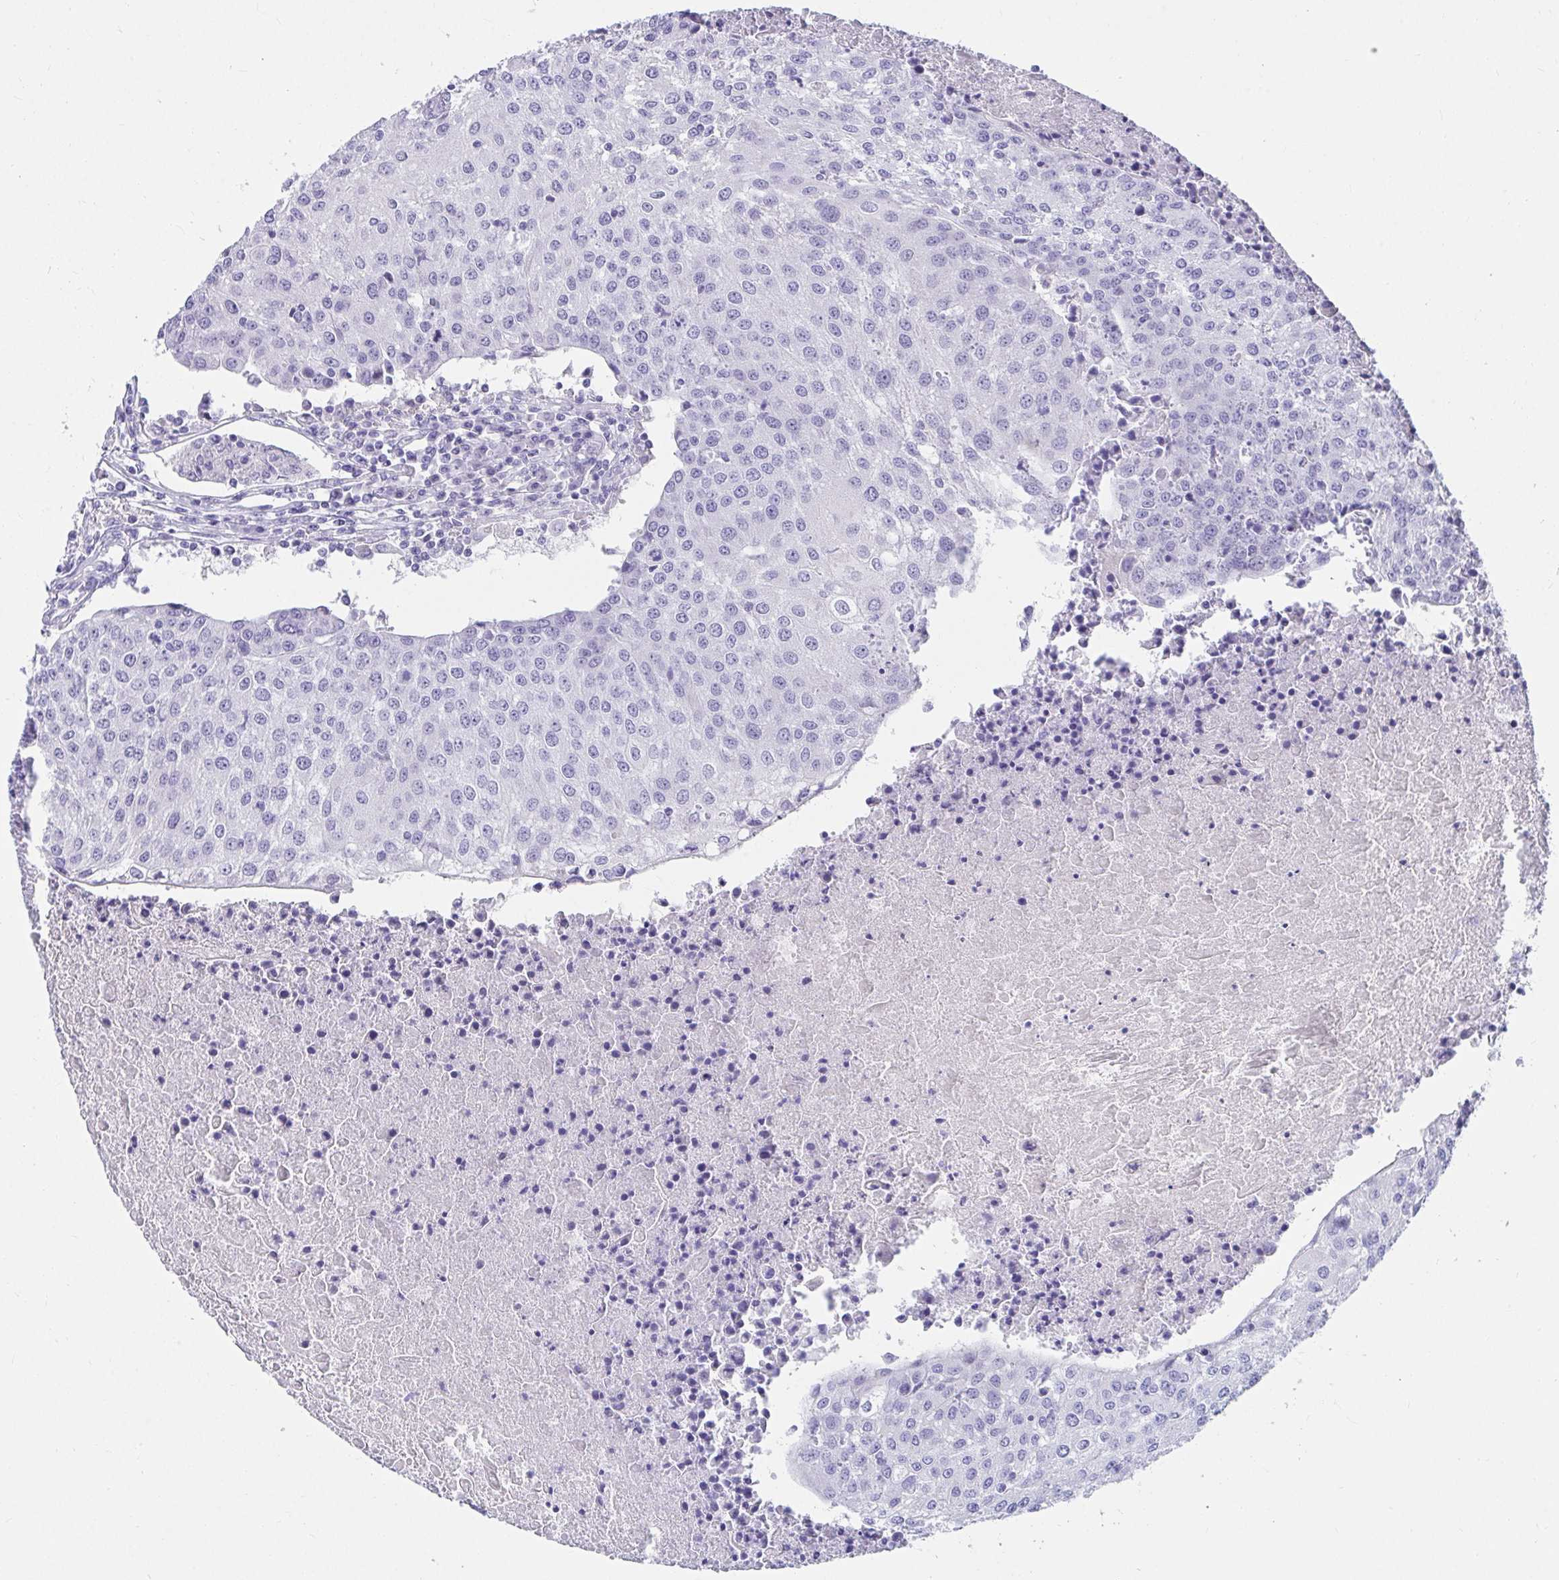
{"staining": {"intensity": "negative", "quantity": "none", "location": "none"}, "tissue": "urothelial cancer", "cell_type": "Tumor cells", "image_type": "cancer", "snomed": [{"axis": "morphology", "description": "Urothelial carcinoma, High grade"}, {"axis": "topography", "description": "Urinary bladder"}], "caption": "Tumor cells are negative for protein expression in human urothelial cancer. The staining is performed using DAB brown chromogen with nuclei counter-stained in using hematoxylin.", "gene": "DPEP3", "patient": {"sex": "female", "age": 85}}